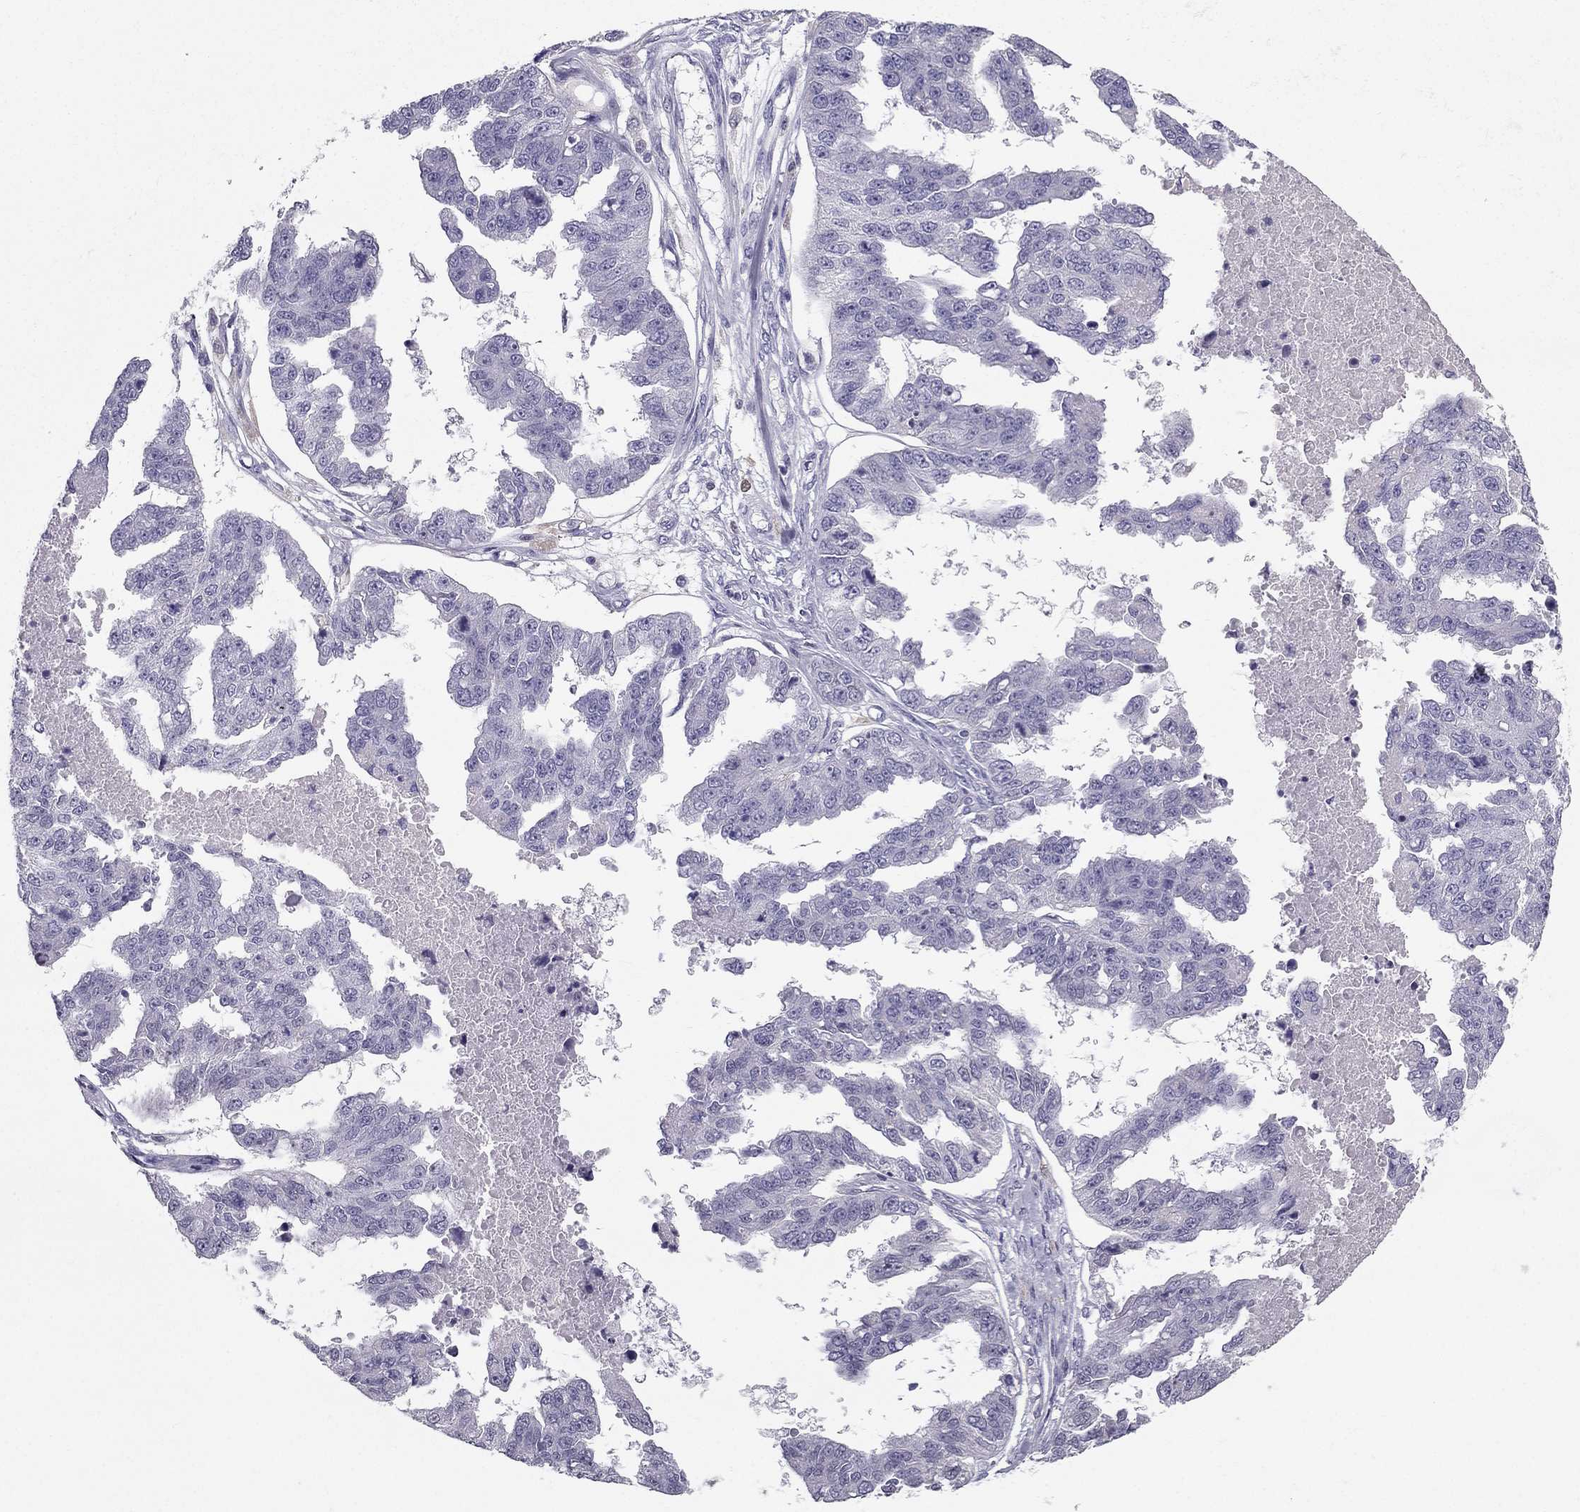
{"staining": {"intensity": "negative", "quantity": "none", "location": "none"}, "tissue": "ovarian cancer", "cell_type": "Tumor cells", "image_type": "cancer", "snomed": [{"axis": "morphology", "description": "Cystadenocarcinoma, serous, NOS"}, {"axis": "topography", "description": "Ovary"}], "caption": "High power microscopy micrograph of an immunohistochemistry micrograph of ovarian cancer, revealing no significant expression in tumor cells. (IHC, brightfield microscopy, high magnification).", "gene": "LMTK3", "patient": {"sex": "female", "age": 58}}